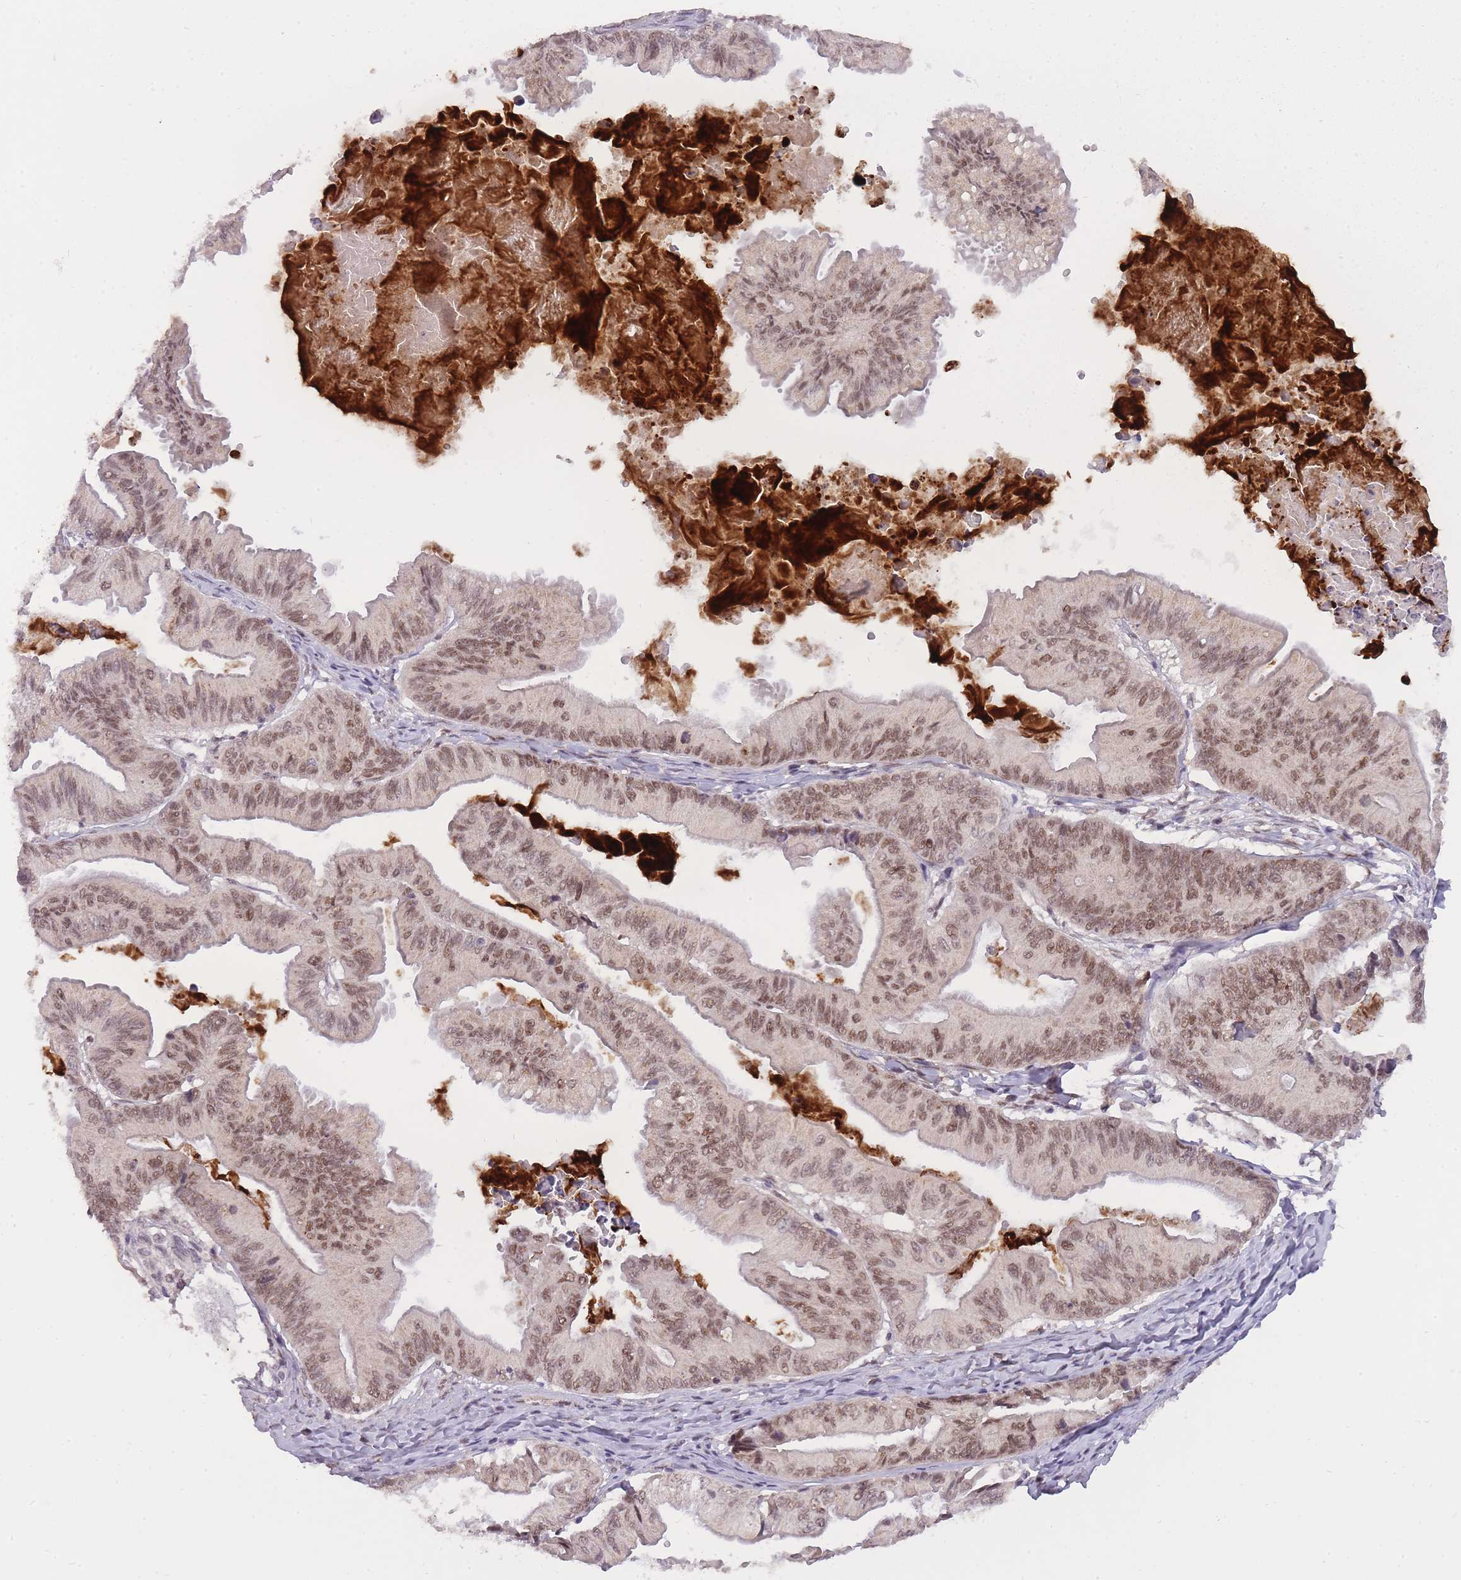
{"staining": {"intensity": "moderate", "quantity": ">75%", "location": "nuclear"}, "tissue": "ovarian cancer", "cell_type": "Tumor cells", "image_type": "cancer", "snomed": [{"axis": "morphology", "description": "Cystadenocarcinoma, mucinous, NOS"}, {"axis": "topography", "description": "Ovary"}], "caption": "High-power microscopy captured an IHC photomicrograph of ovarian cancer (mucinous cystadenocarcinoma), revealing moderate nuclear staining in about >75% of tumor cells. The protein is stained brown, and the nuclei are stained in blue (DAB (3,3'-diaminobenzidine) IHC with brightfield microscopy, high magnification).", "gene": "TIGD1", "patient": {"sex": "female", "age": 61}}